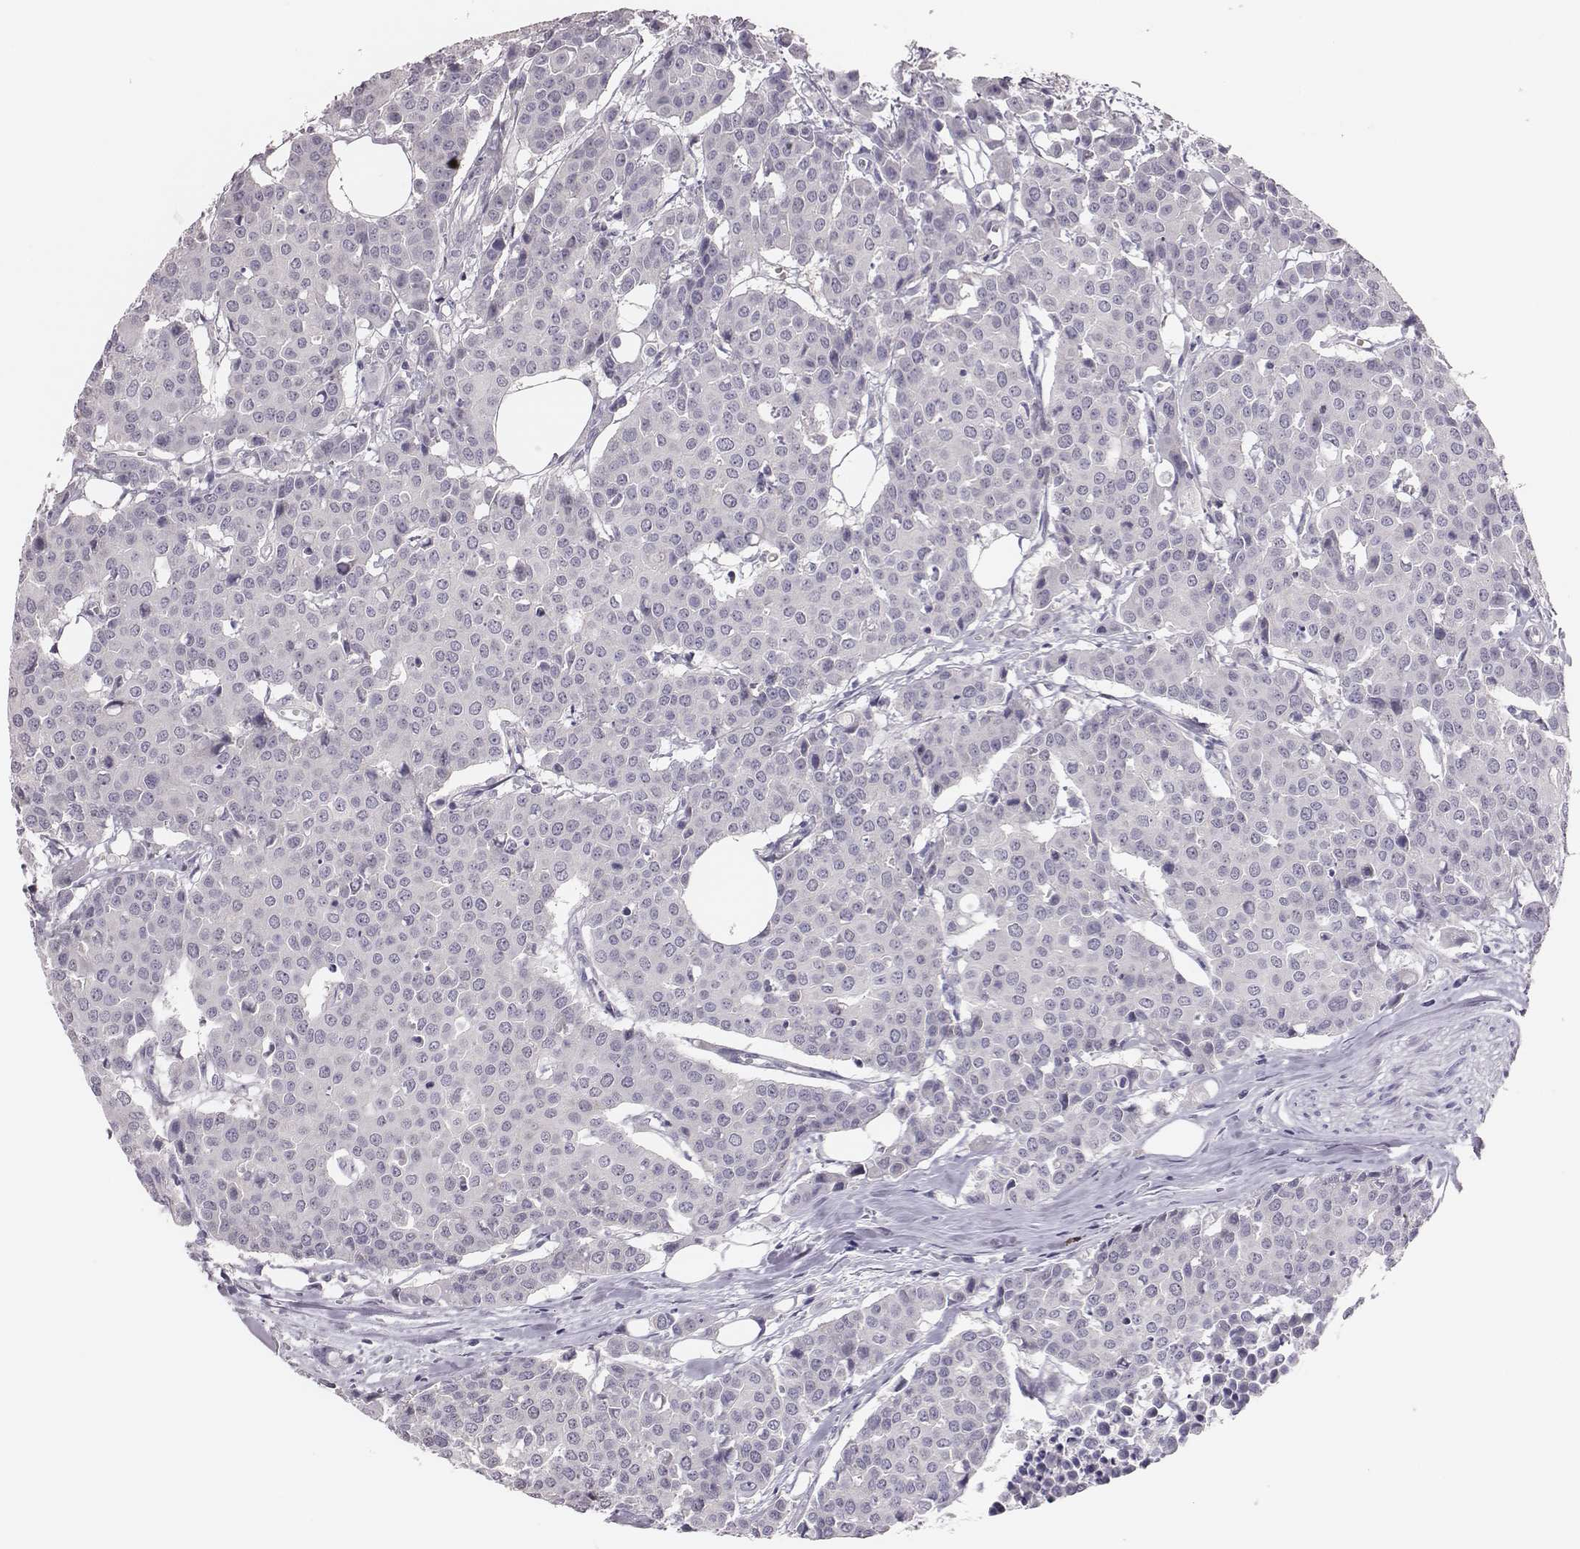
{"staining": {"intensity": "negative", "quantity": "none", "location": "none"}, "tissue": "carcinoid", "cell_type": "Tumor cells", "image_type": "cancer", "snomed": [{"axis": "morphology", "description": "Carcinoid, malignant, NOS"}, {"axis": "topography", "description": "Colon"}], "caption": "Micrograph shows no protein expression in tumor cells of malignant carcinoid tissue.", "gene": "SCML2", "patient": {"sex": "male", "age": 81}}